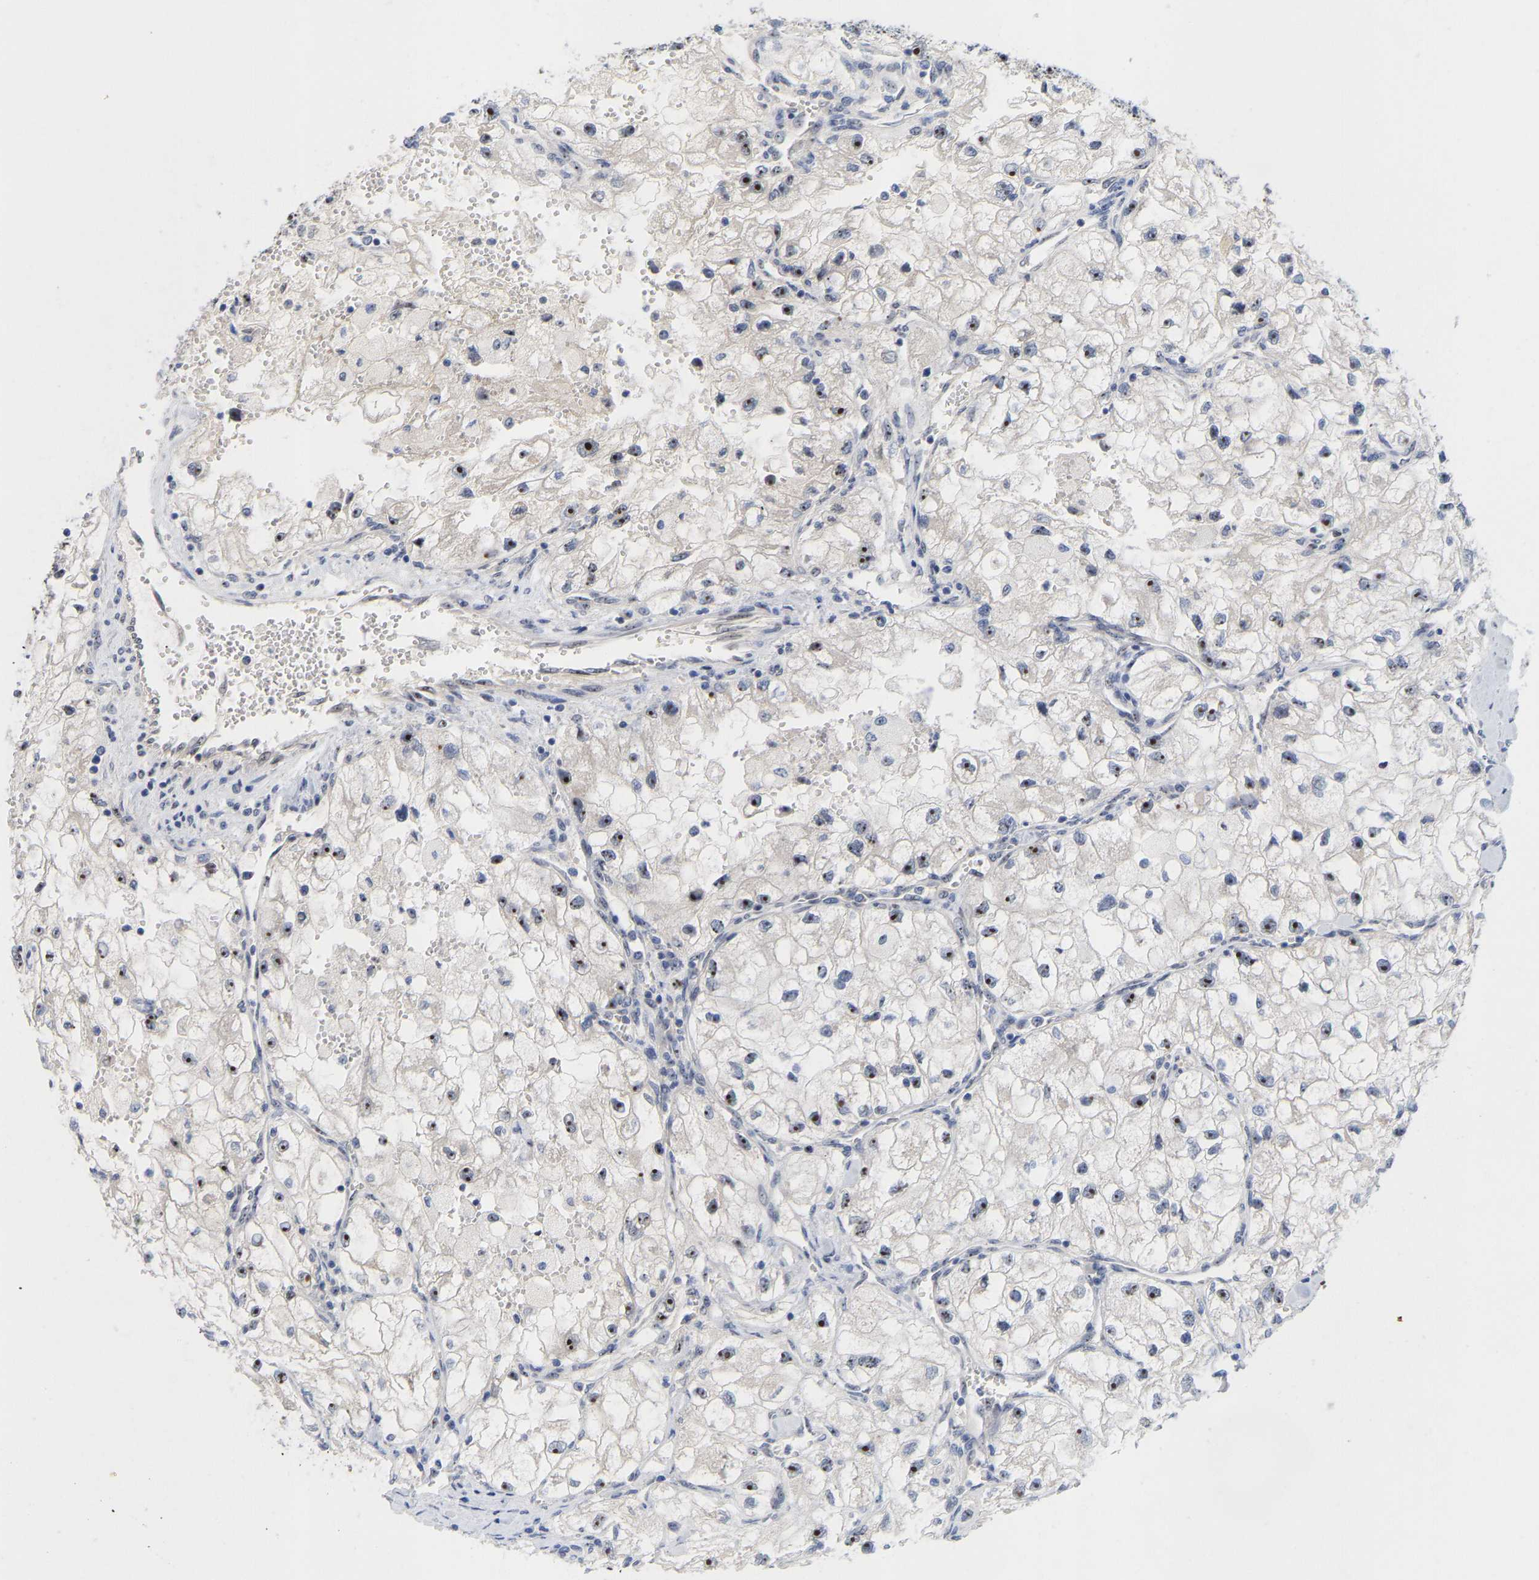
{"staining": {"intensity": "strong", "quantity": ">75%", "location": "nuclear"}, "tissue": "renal cancer", "cell_type": "Tumor cells", "image_type": "cancer", "snomed": [{"axis": "morphology", "description": "Adenocarcinoma, NOS"}, {"axis": "topography", "description": "Kidney"}], "caption": "Renal adenocarcinoma stained with a protein marker exhibits strong staining in tumor cells.", "gene": "NLE1", "patient": {"sex": "female", "age": 70}}